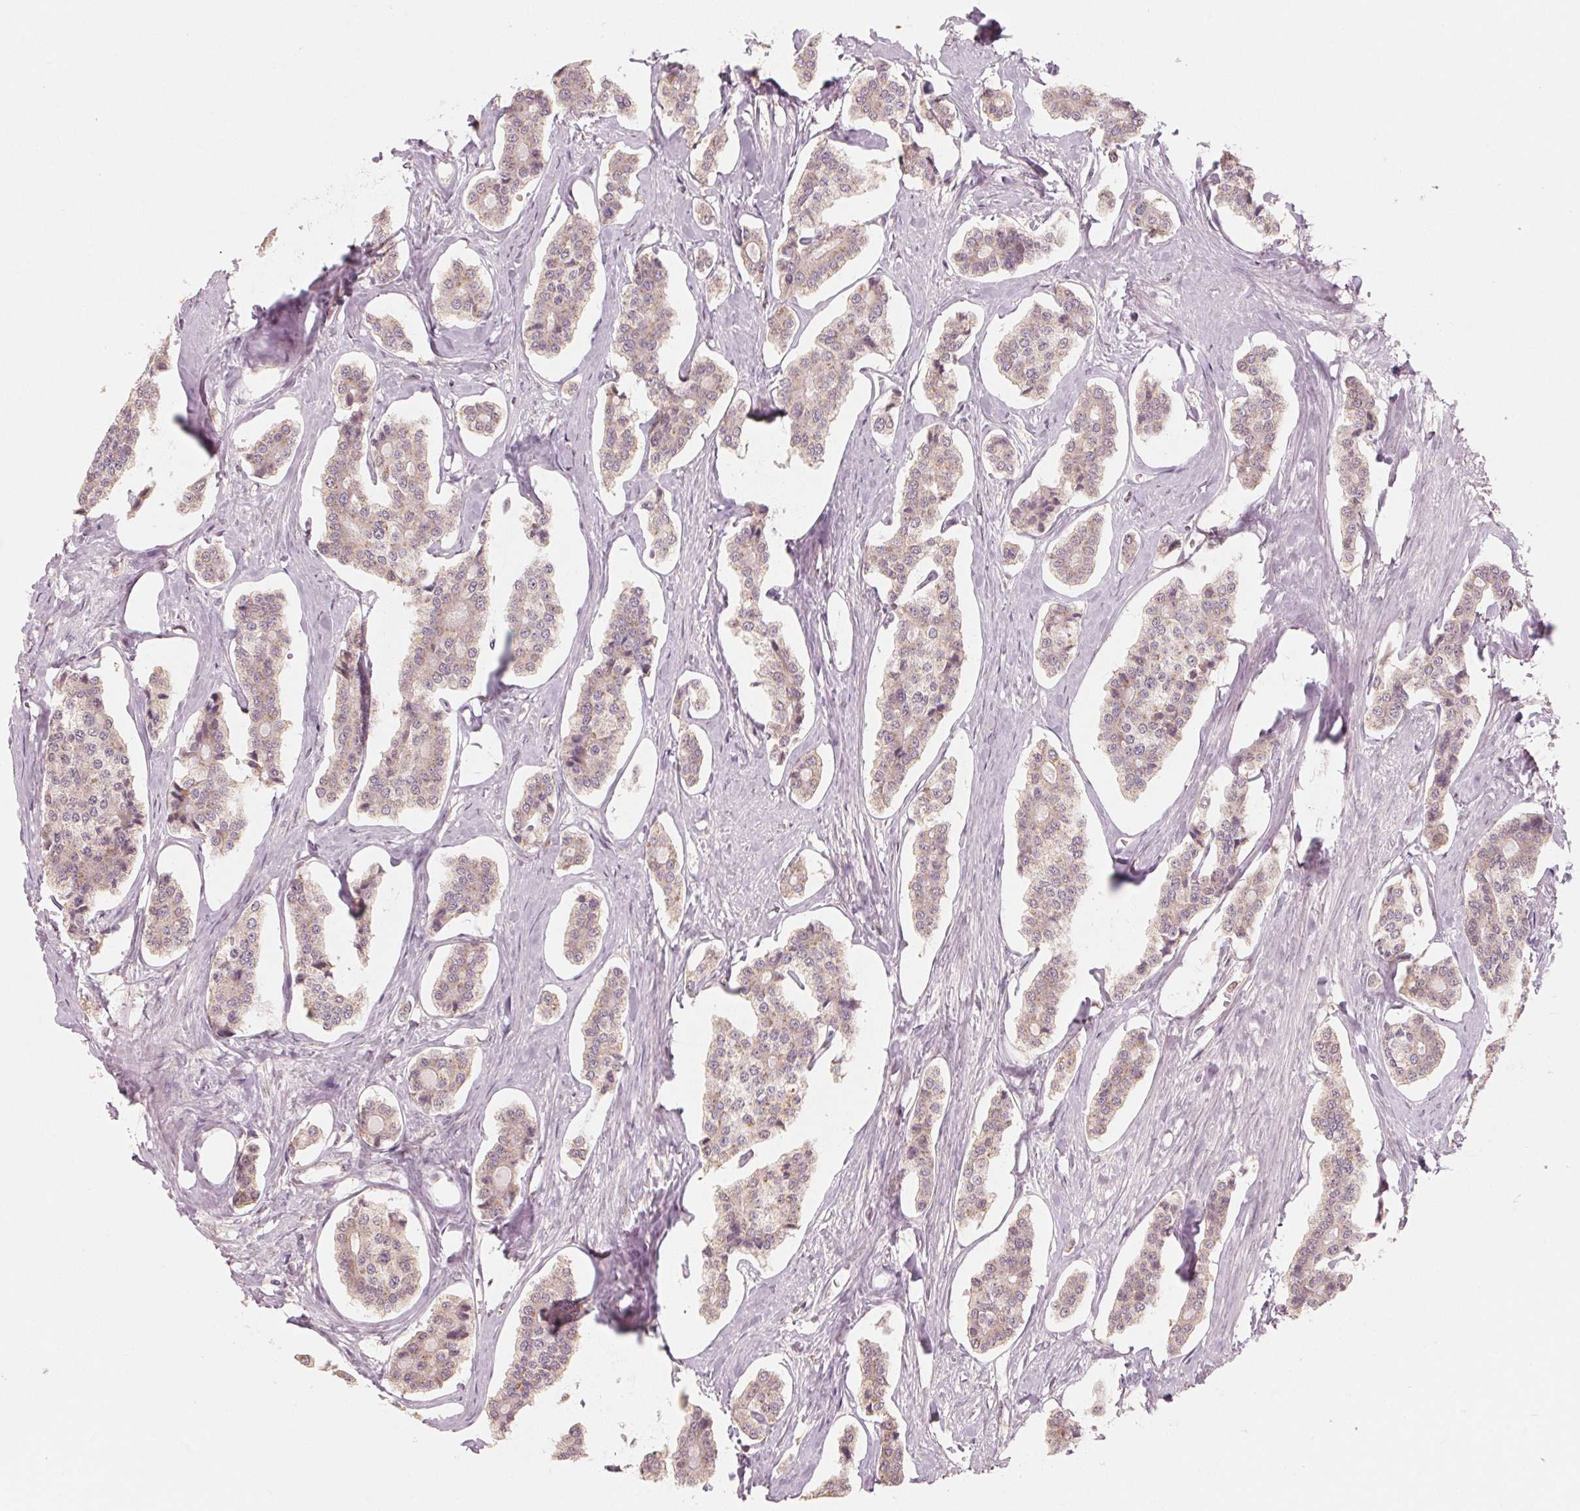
{"staining": {"intensity": "weak", "quantity": "25%-75%", "location": "cytoplasmic/membranous"}, "tissue": "carcinoid", "cell_type": "Tumor cells", "image_type": "cancer", "snomed": [{"axis": "morphology", "description": "Carcinoid, malignant, NOS"}, {"axis": "topography", "description": "Small intestine"}], "caption": "This is a photomicrograph of IHC staining of carcinoid, which shows weak staining in the cytoplasmic/membranous of tumor cells.", "gene": "C2orf73", "patient": {"sex": "female", "age": 65}}